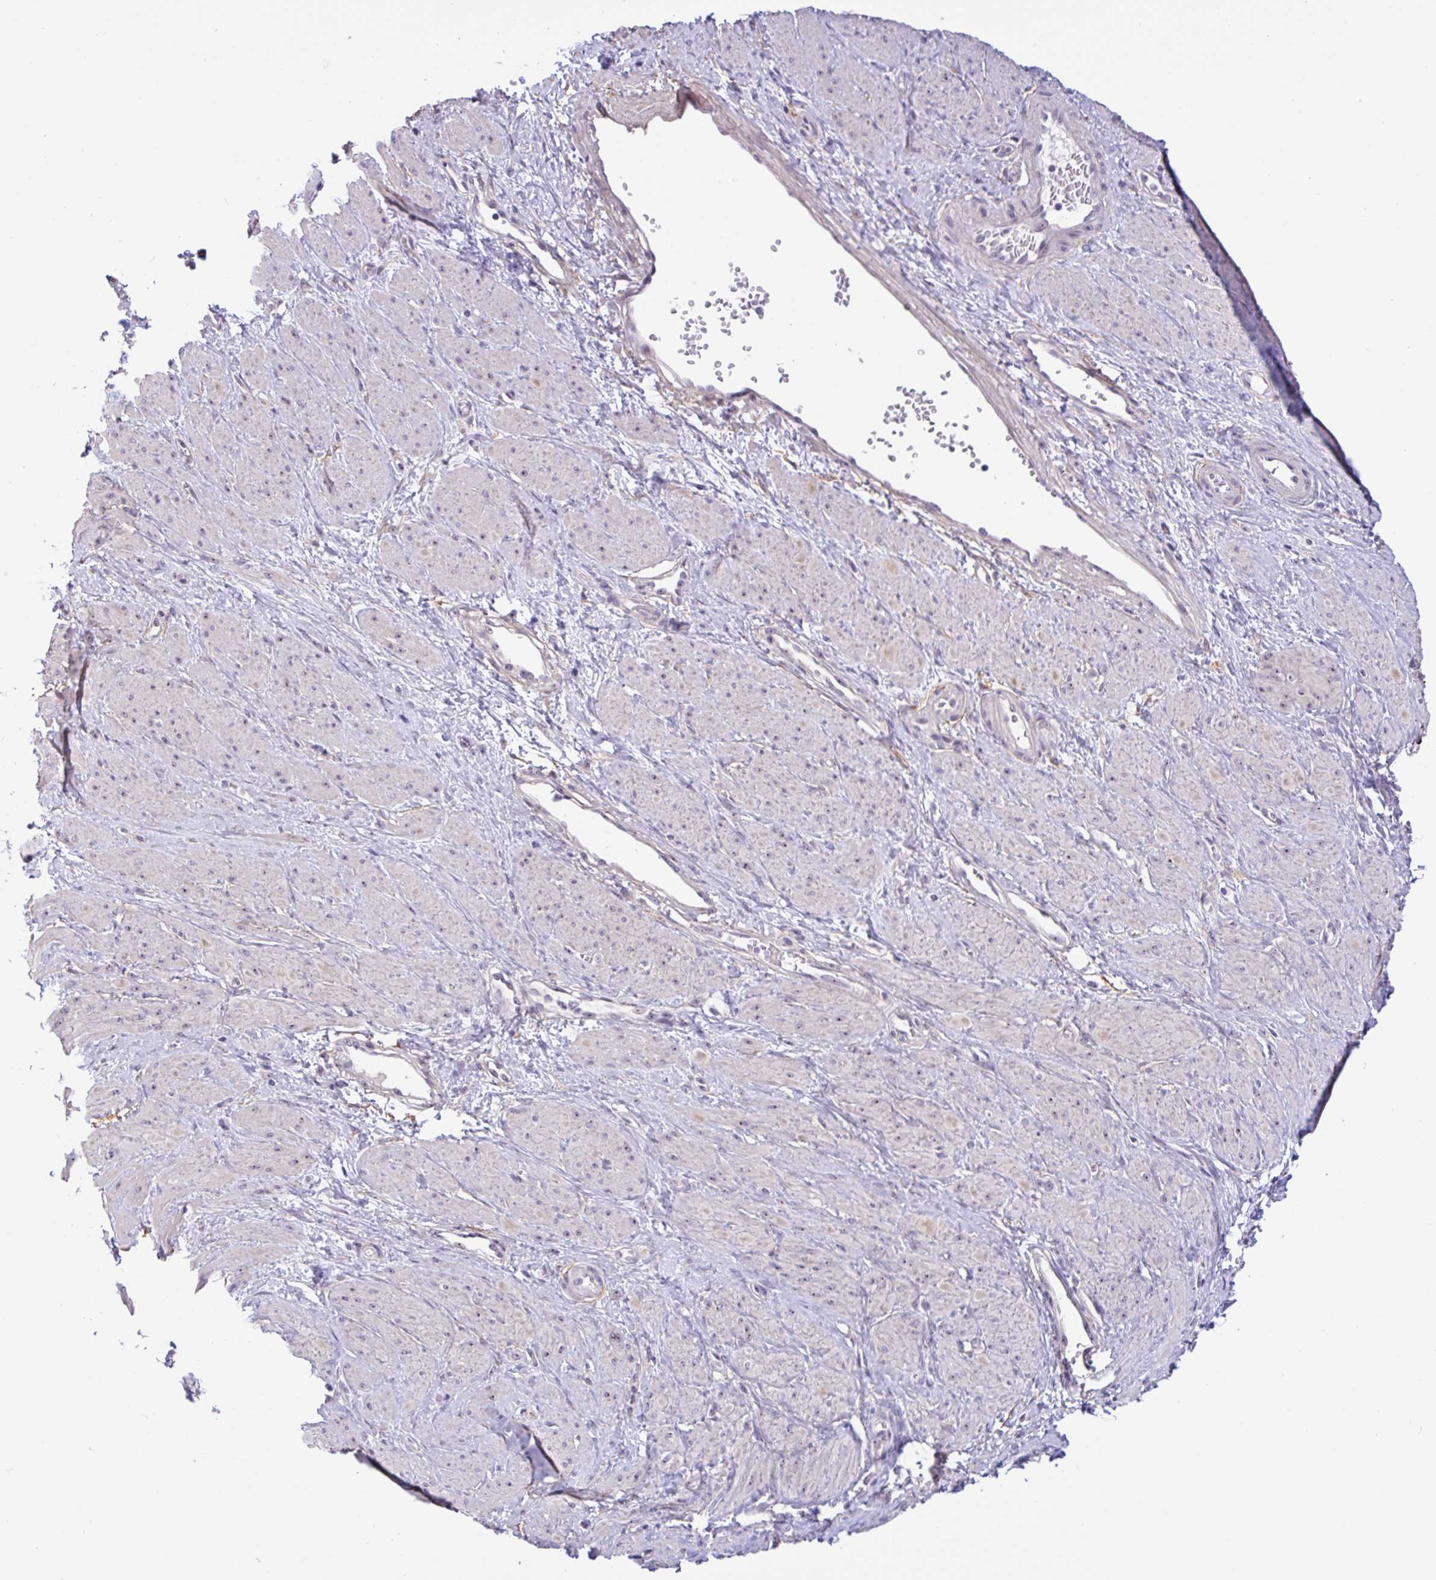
{"staining": {"intensity": "weak", "quantity": "25%-75%", "location": "nuclear"}, "tissue": "smooth muscle", "cell_type": "Smooth muscle cells", "image_type": "normal", "snomed": [{"axis": "morphology", "description": "Normal tissue, NOS"}, {"axis": "topography", "description": "Smooth muscle"}, {"axis": "topography", "description": "Uterus"}], "caption": "DAB immunohistochemical staining of benign smooth muscle reveals weak nuclear protein expression in approximately 25%-75% of smooth muscle cells. (brown staining indicates protein expression, while blue staining denotes nuclei).", "gene": "MXRA8", "patient": {"sex": "female", "age": 39}}